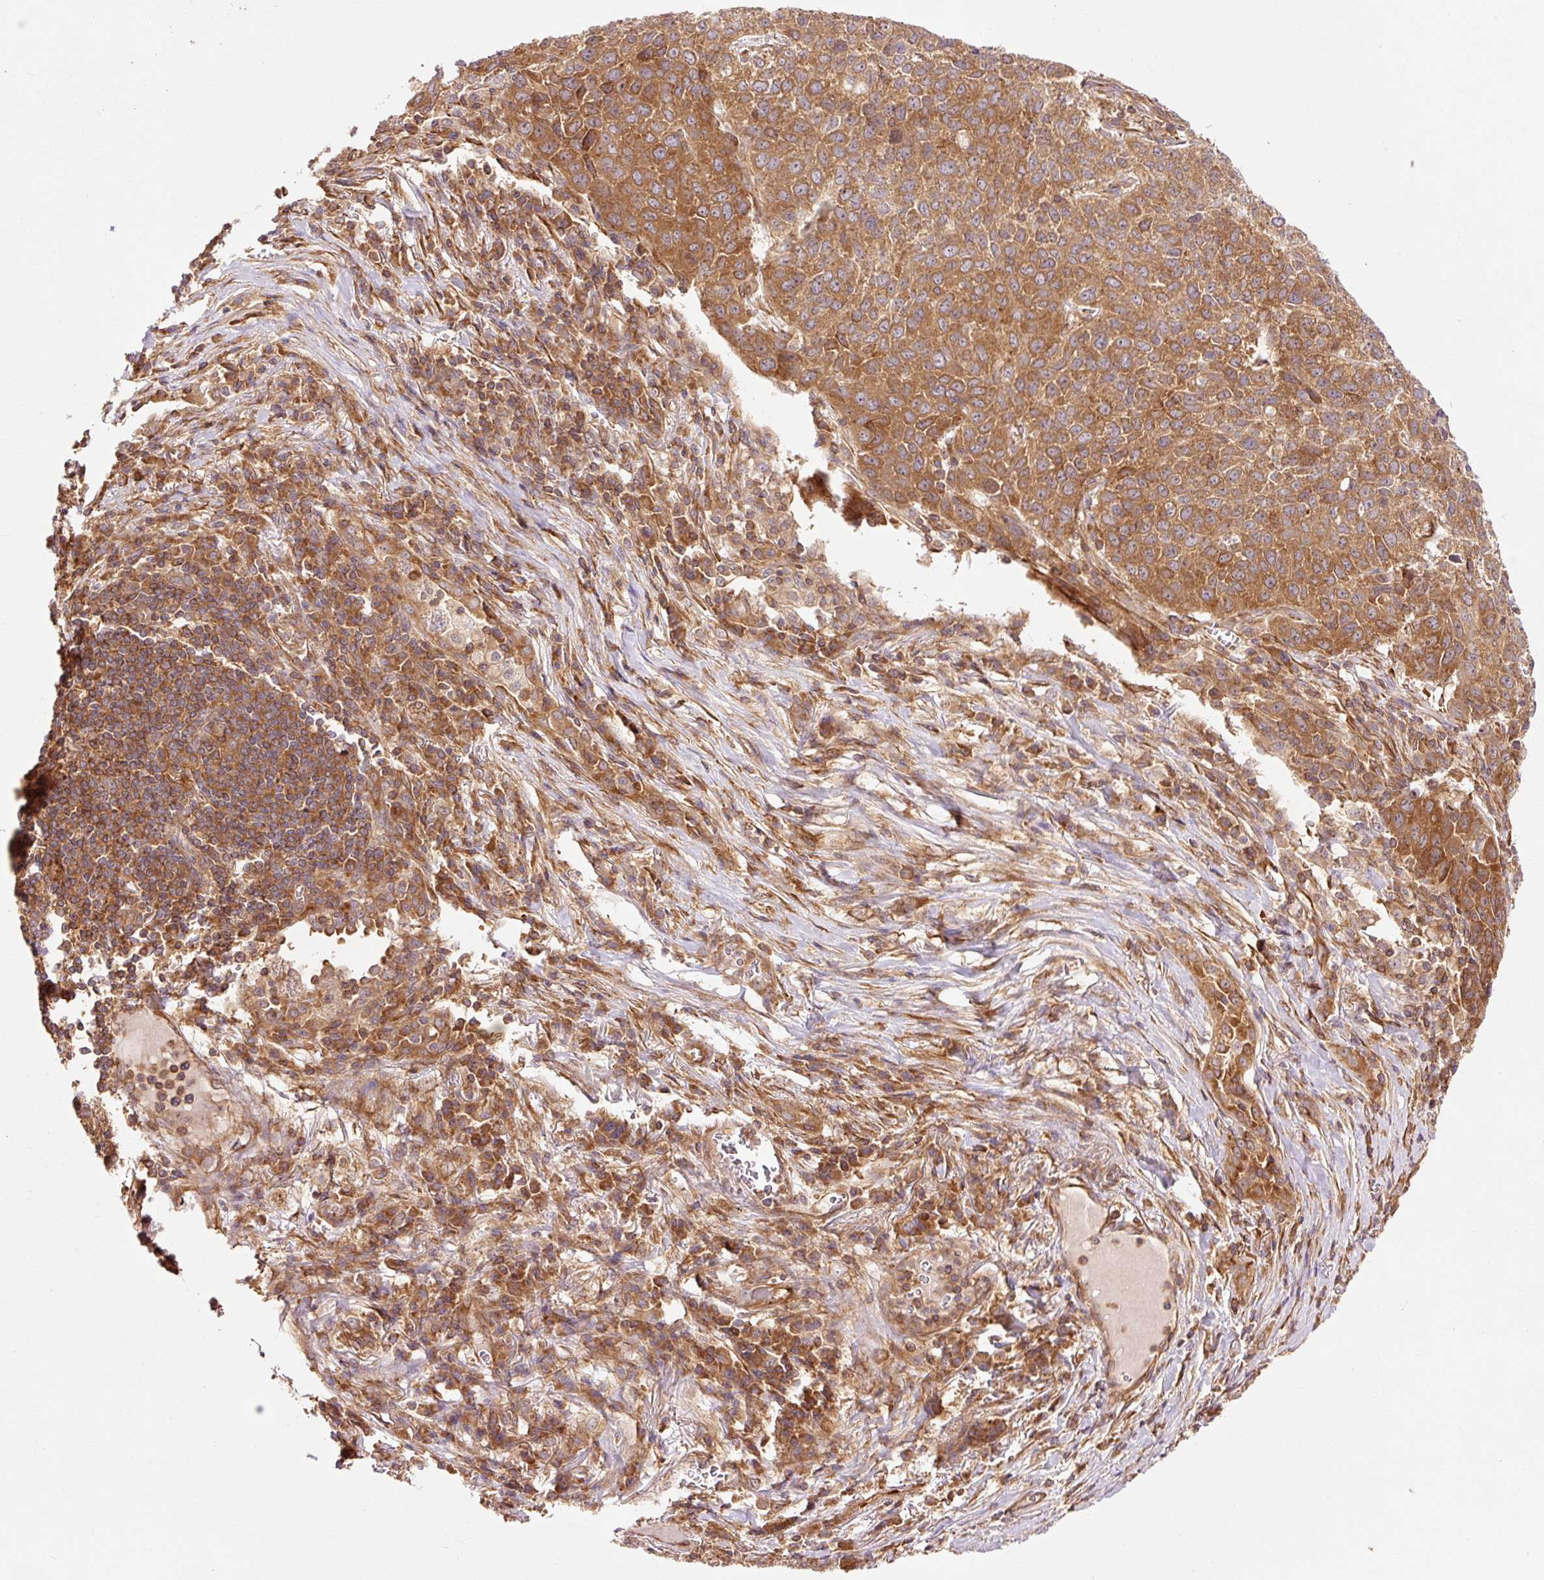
{"staining": {"intensity": "moderate", "quantity": ">75%", "location": "cytoplasmic/membranous"}, "tissue": "lung cancer", "cell_type": "Tumor cells", "image_type": "cancer", "snomed": [{"axis": "morphology", "description": "Squamous cell carcinoma, NOS"}, {"axis": "topography", "description": "Lung"}], "caption": "Immunohistochemistry image of lung squamous cell carcinoma stained for a protein (brown), which demonstrates medium levels of moderate cytoplasmic/membranous expression in about >75% of tumor cells.", "gene": "PDAP1", "patient": {"sex": "male", "age": 76}}